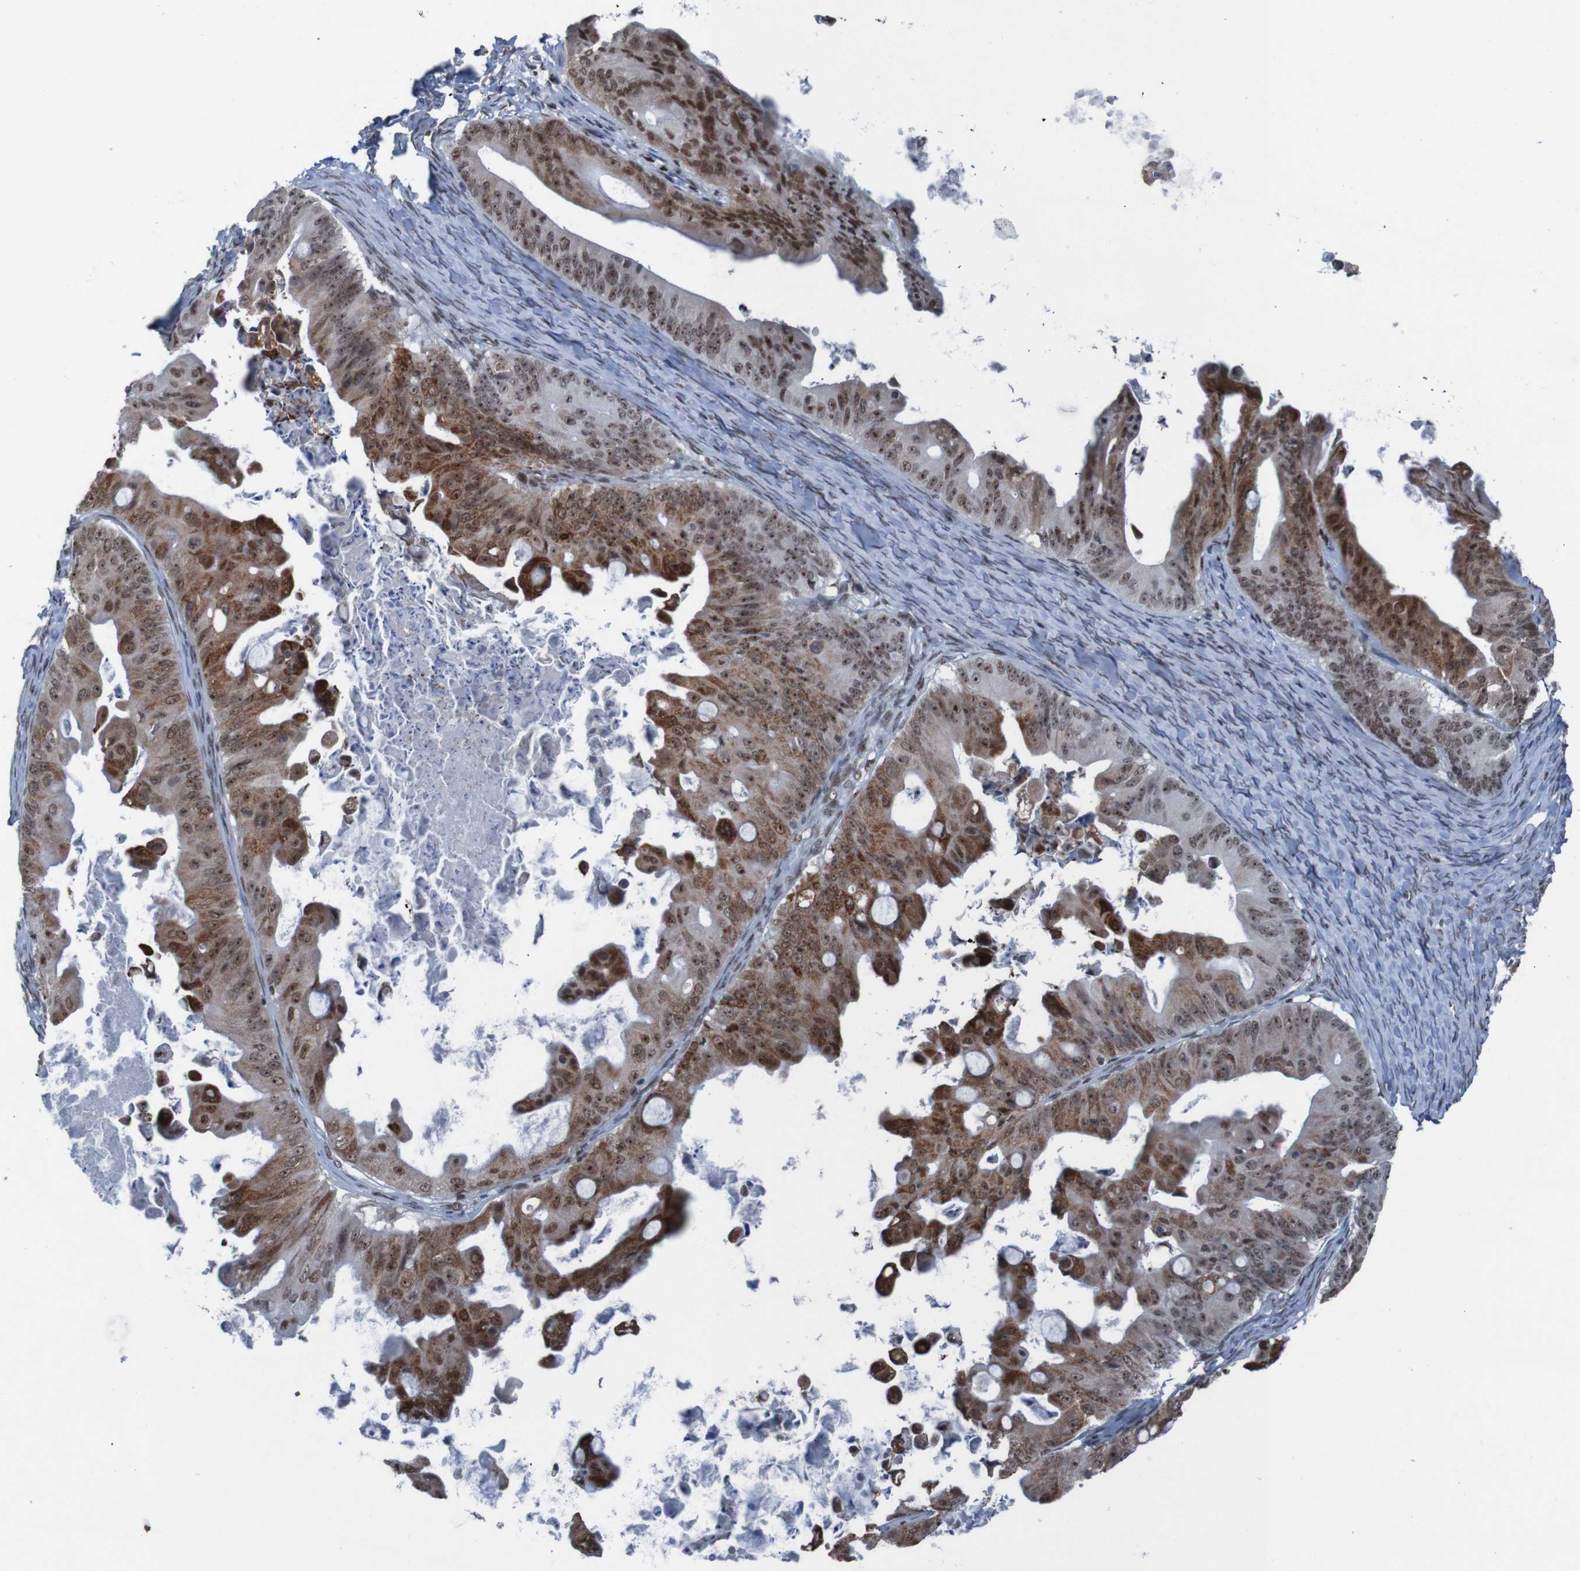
{"staining": {"intensity": "strong", "quantity": ">75%", "location": "cytoplasmic/membranous,nuclear"}, "tissue": "ovarian cancer", "cell_type": "Tumor cells", "image_type": "cancer", "snomed": [{"axis": "morphology", "description": "Cystadenocarcinoma, mucinous, NOS"}, {"axis": "topography", "description": "Ovary"}], "caption": "High-power microscopy captured an immunohistochemistry micrograph of mucinous cystadenocarcinoma (ovarian), revealing strong cytoplasmic/membranous and nuclear staining in about >75% of tumor cells. (IHC, brightfield microscopy, high magnification).", "gene": "PHF2", "patient": {"sex": "female", "age": 37}}